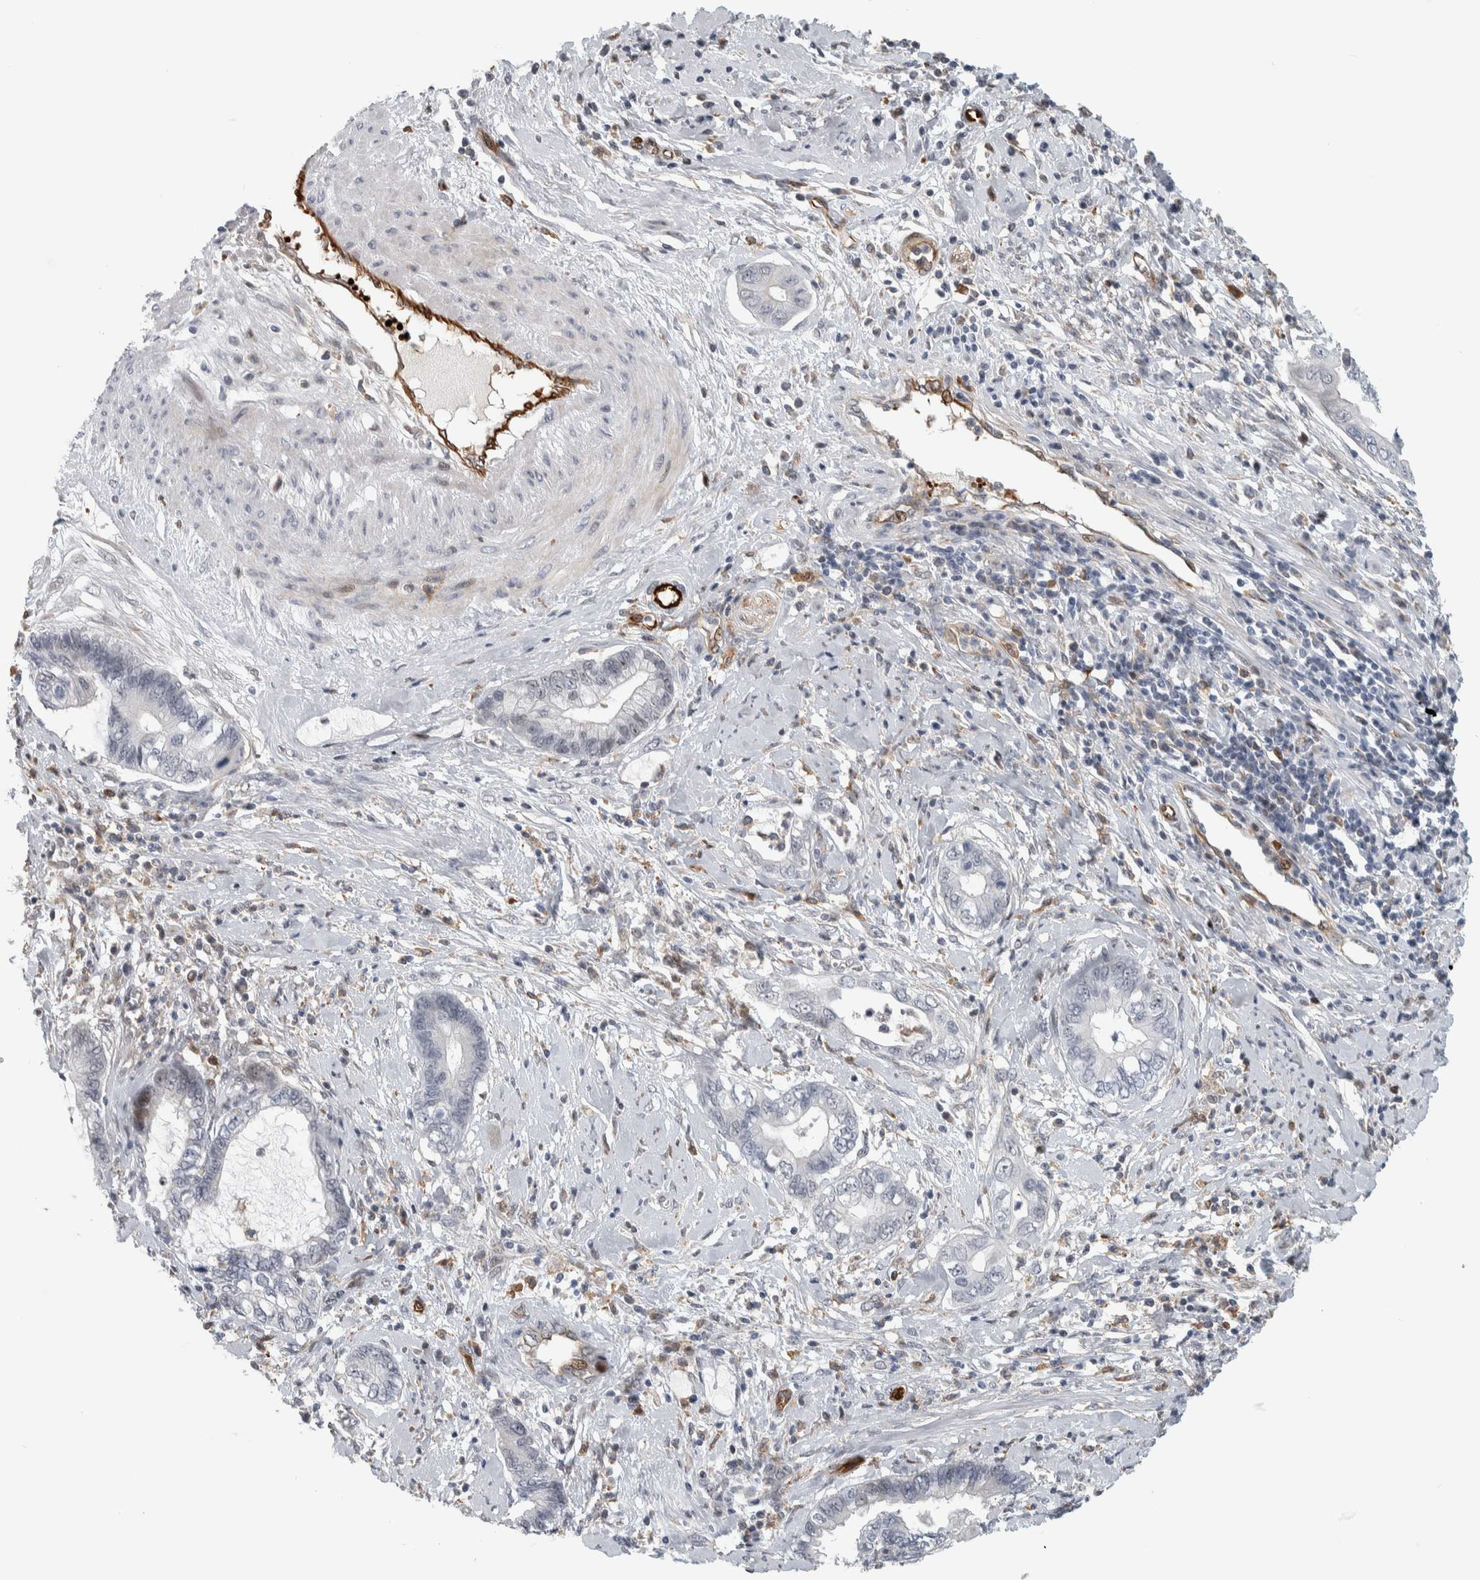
{"staining": {"intensity": "negative", "quantity": "none", "location": "none"}, "tissue": "cervical cancer", "cell_type": "Tumor cells", "image_type": "cancer", "snomed": [{"axis": "morphology", "description": "Adenocarcinoma, NOS"}, {"axis": "topography", "description": "Cervix"}], "caption": "DAB immunohistochemical staining of human adenocarcinoma (cervical) shows no significant positivity in tumor cells.", "gene": "MSL1", "patient": {"sex": "female", "age": 44}}